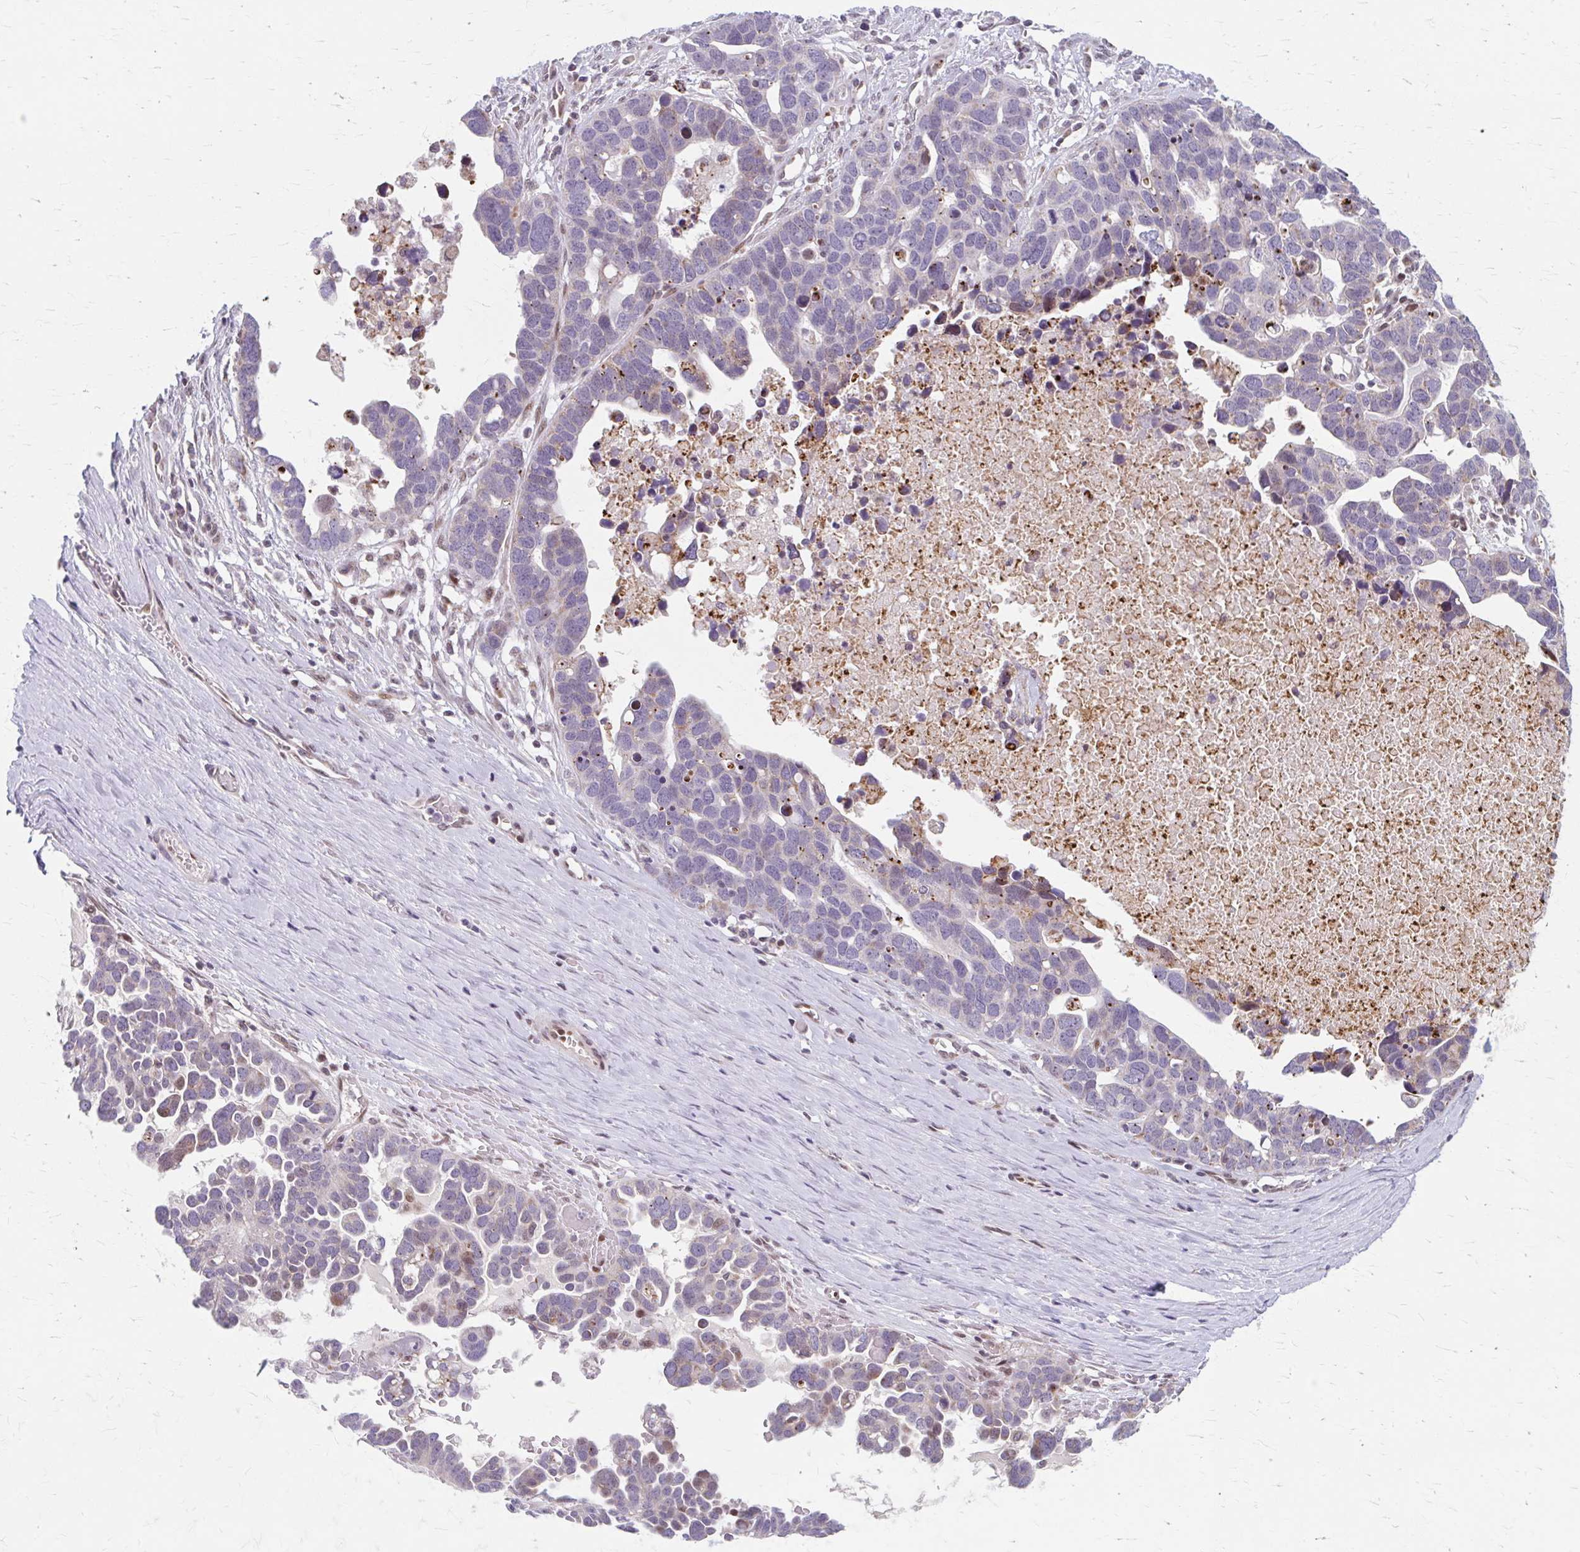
{"staining": {"intensity": "weak", "quantity": "<25%", "location": "cytoplasmic/membranous"}, "tissue": "ovarian cancer", "cell_type": "Tumor cells", "image_type": "cancer", "snomed": [{"axis": "morphology", "description": "Cystadenocarcinoma, serous, NOS"}, {"axis": "topography", "description": "Ovary"}], "caption": "Human serous cystadenocarcinoma (ovarian) stained for a protein using IHC demonstrates no positivity in tumor cells.", "gene": "BEAN1", "patient": {"sex": "female", "age": 54}}